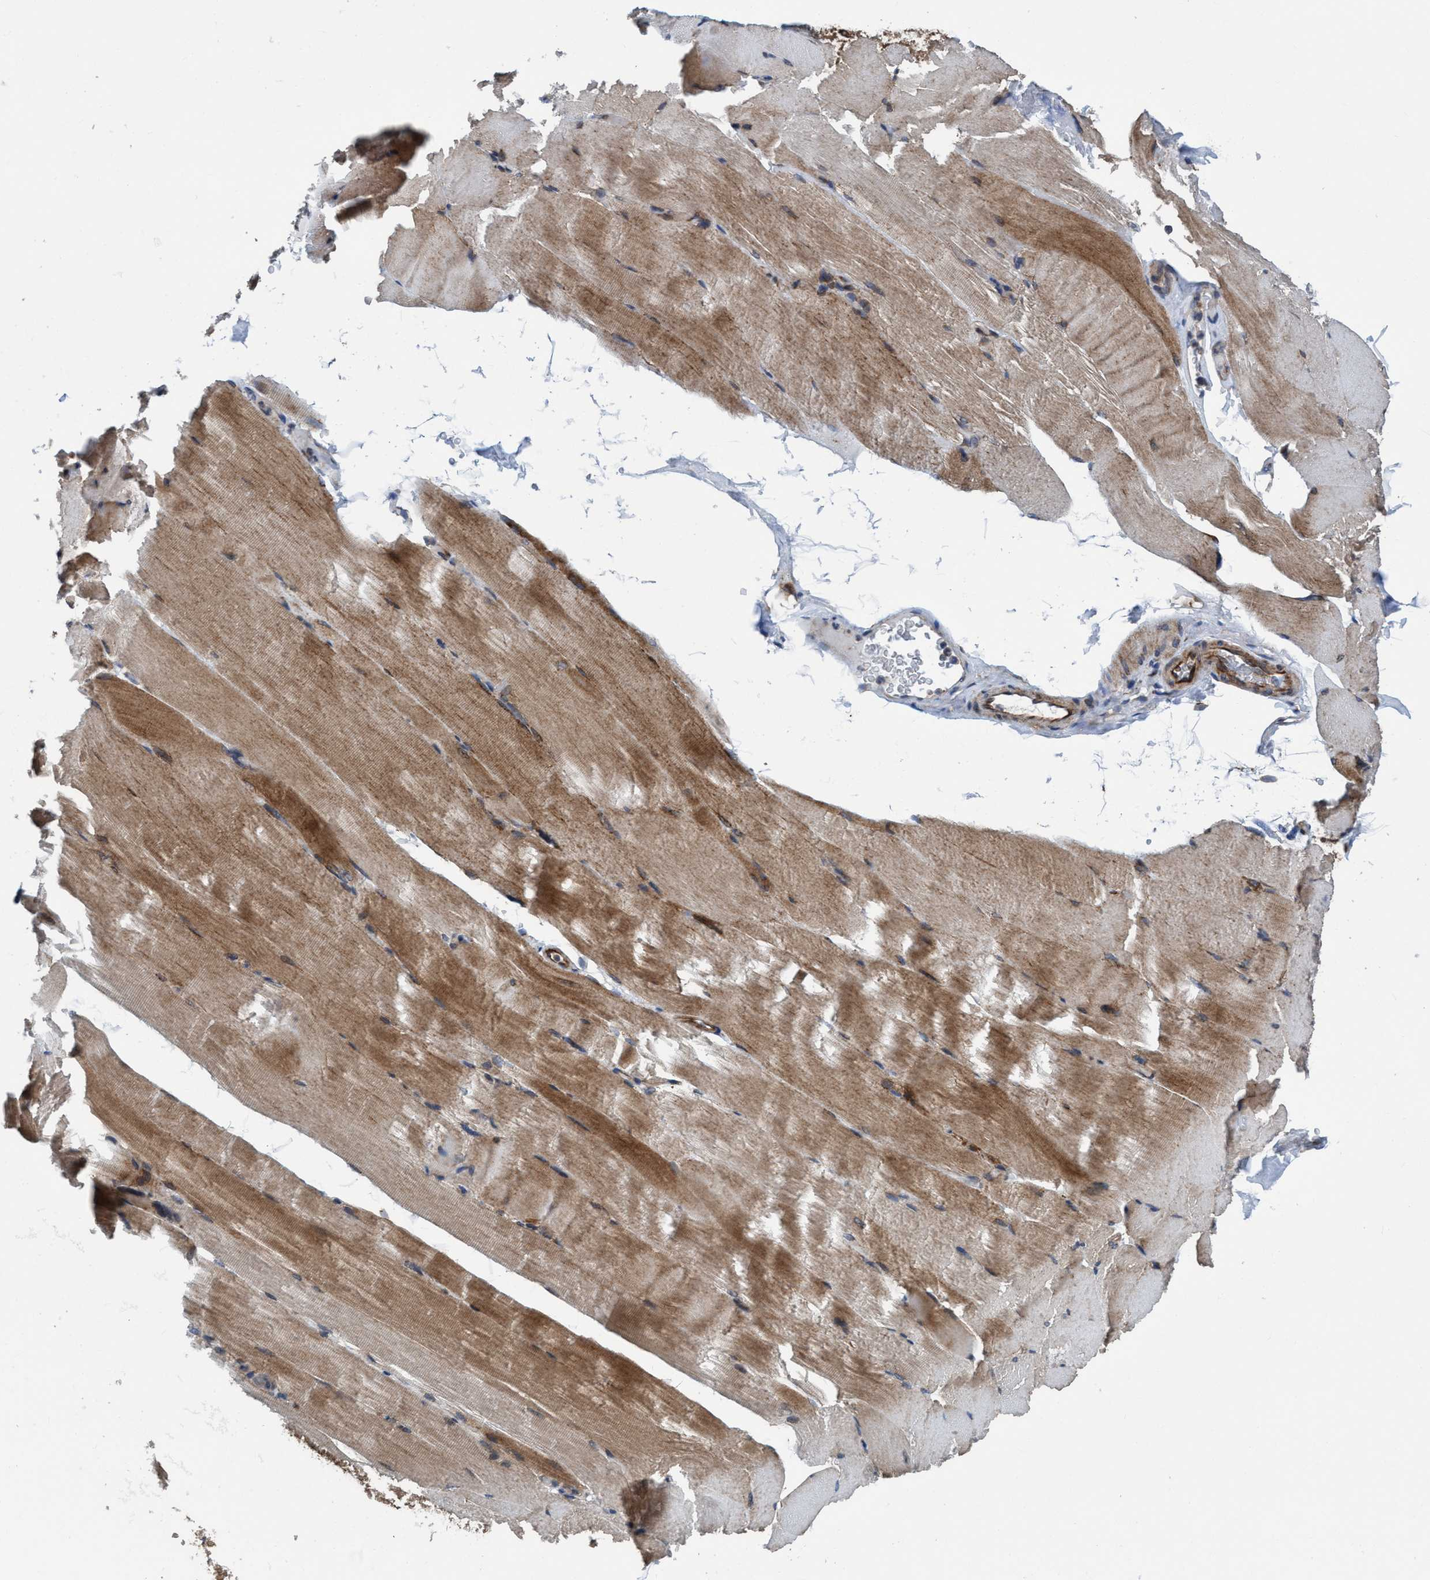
{"staining": {"intensity": "moderate", "quantity": ">75%", "location": "cytoplasmic/membranous"}, "tissue": "skeletal muscle", "cell_type": "Myocytes", "image_type": "normal", "snomed": [{"axis": "morphology", "description": "Normal tissue, NOS"}, {"axis": "topography", "description": "Skeletal muscle"}, {"axis": "topography", "description": "Parathyroid gland"}], "caption": "IHC of benign skeletal muscle exhibits medium levels of moderate cytoplasmic/membranous positivity in approximately >75% of myocytes.", "gene": "NMT1", "patient": {"sex": "female", "age": 37}}